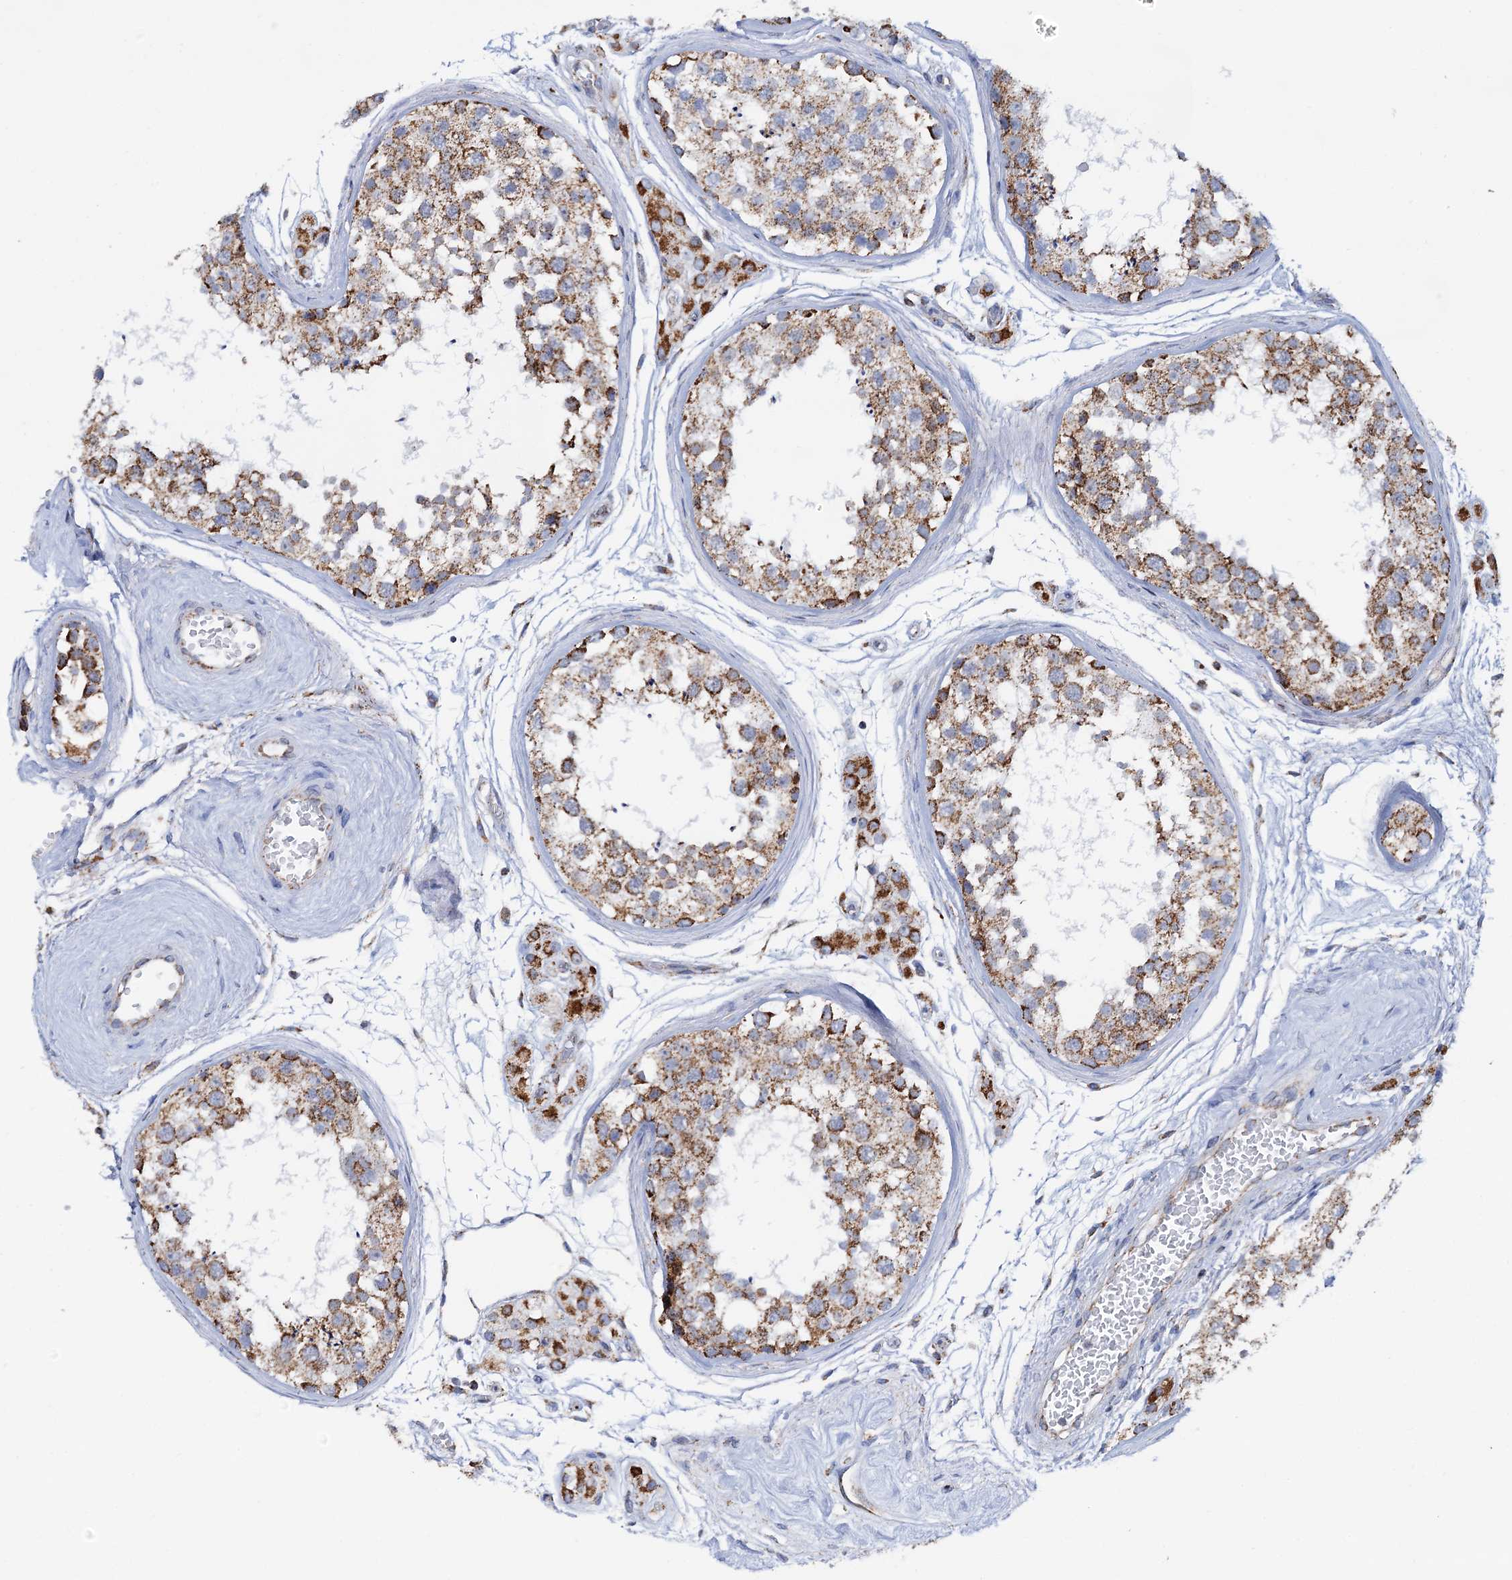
{"staining": {"intensity": "moderate", "quantity": ">75%", "location": "cytoplasmic/membranous"}, "tissue": "testis", "cell_type": "Cells in seminiferous ducts", "image_type": "normal", "snomed": [{"axis": "morphology", "description": "Normal tissue, NOS"}, {"axis": "topography", "description": "Testis"}], "caption": "DAB immunohistochemical staining of benign human testis displays moderate cytoplasmic/membranous protein staining in about >75% of cells in seminiferous ducts.", "gene": "C2CD3", "patient": {"sex": "male", "age": 56}}